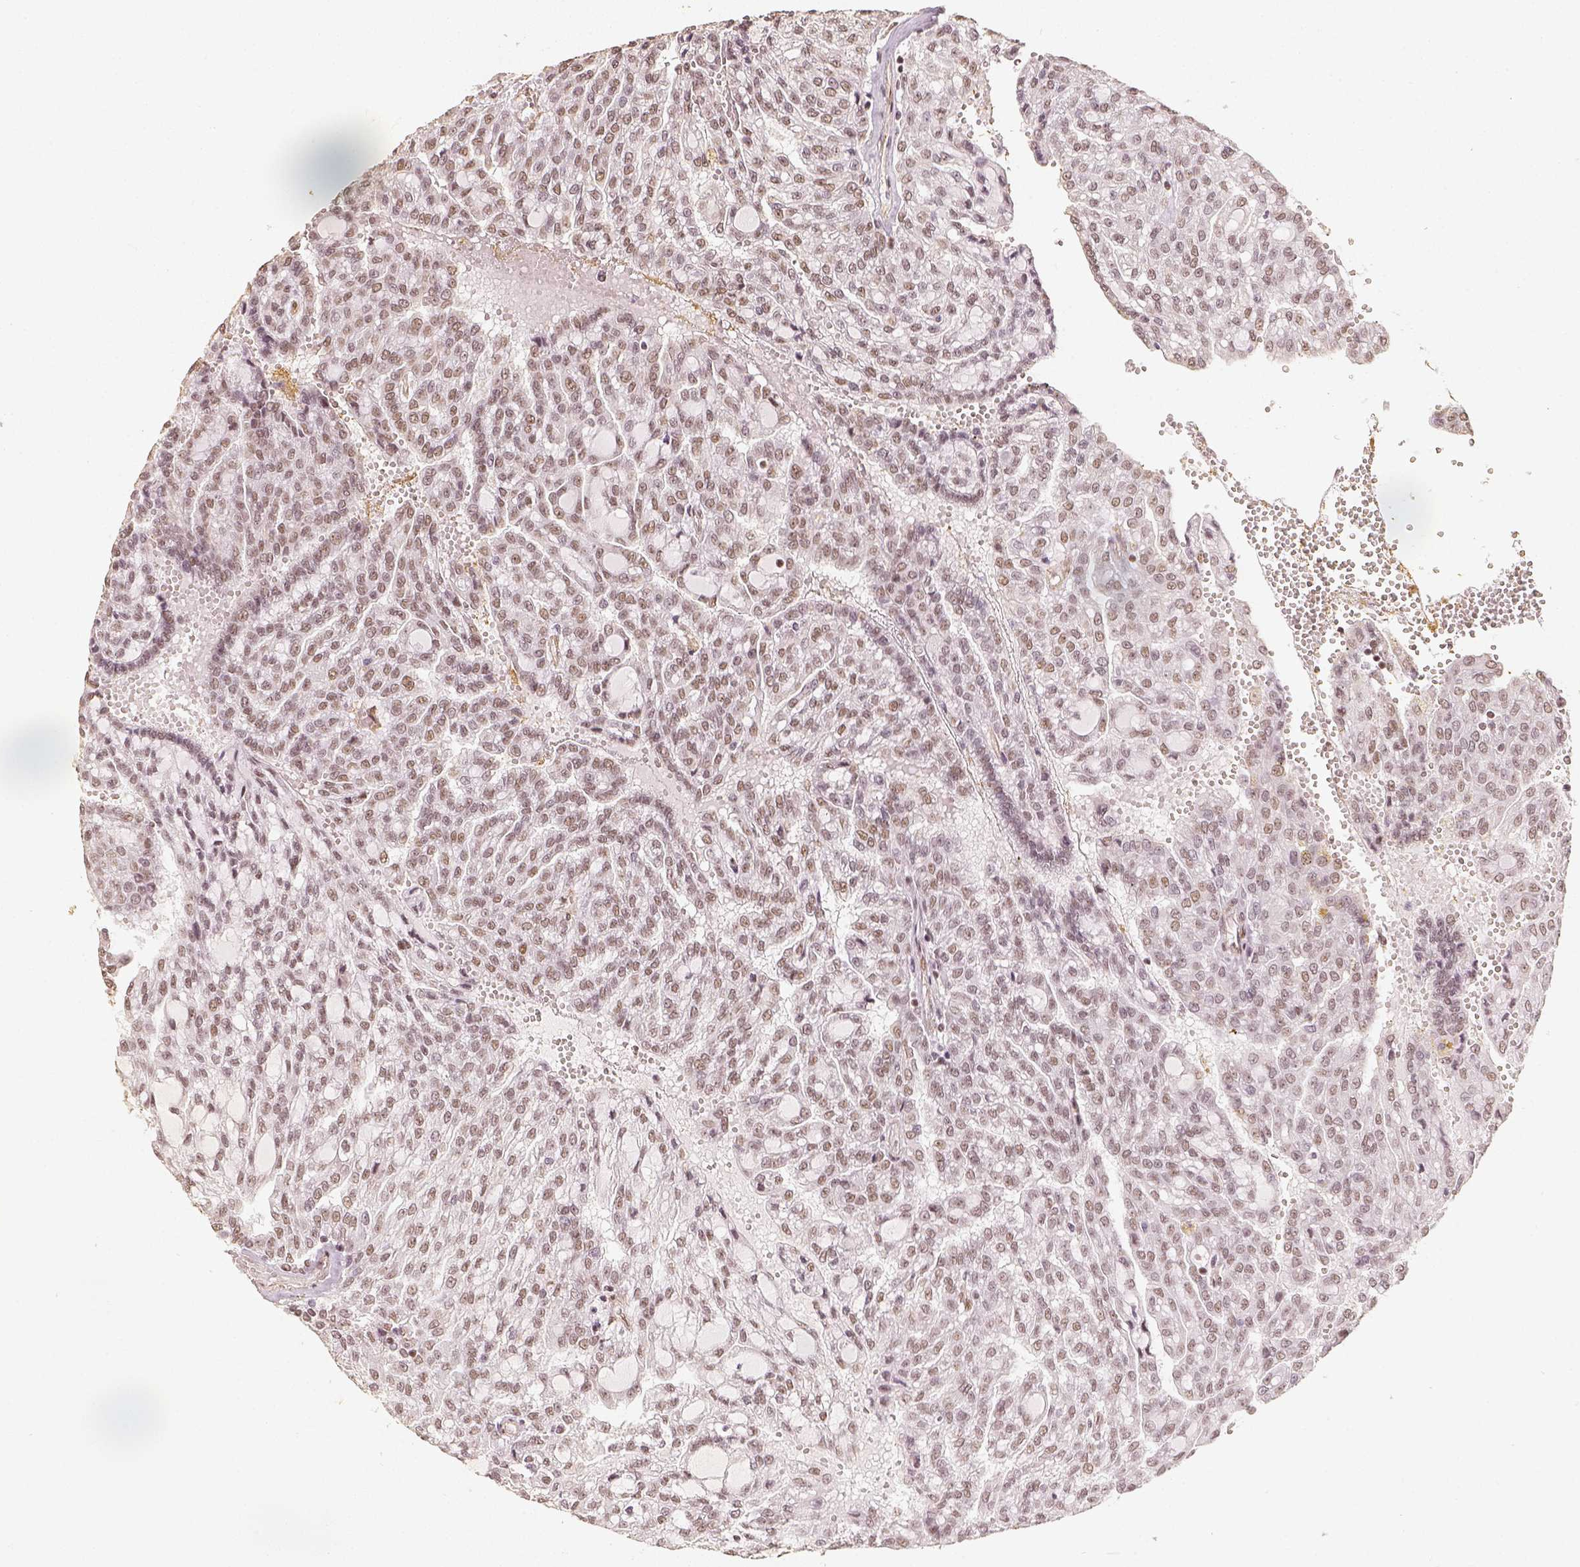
{"staining": {"intensity": "weak", "quantity": ">75%", "location": "nuclear"}, "tissue": "renal cancer", "cell_type": "Tumor cells", "image_type": "cancer", "snomed": [{"axis": "morphology", "description": "Adenocarcinoma, NOS"}, {"axis": "topography", "description": "Kidney"}], "caption": "Tumor cells display low levels of weak nuclear staining in approximately >75% of cells in renal cancer (adenocarcinoma).", "gene": "HDAC1", "patient": {"sex": "male", "age": 63}}